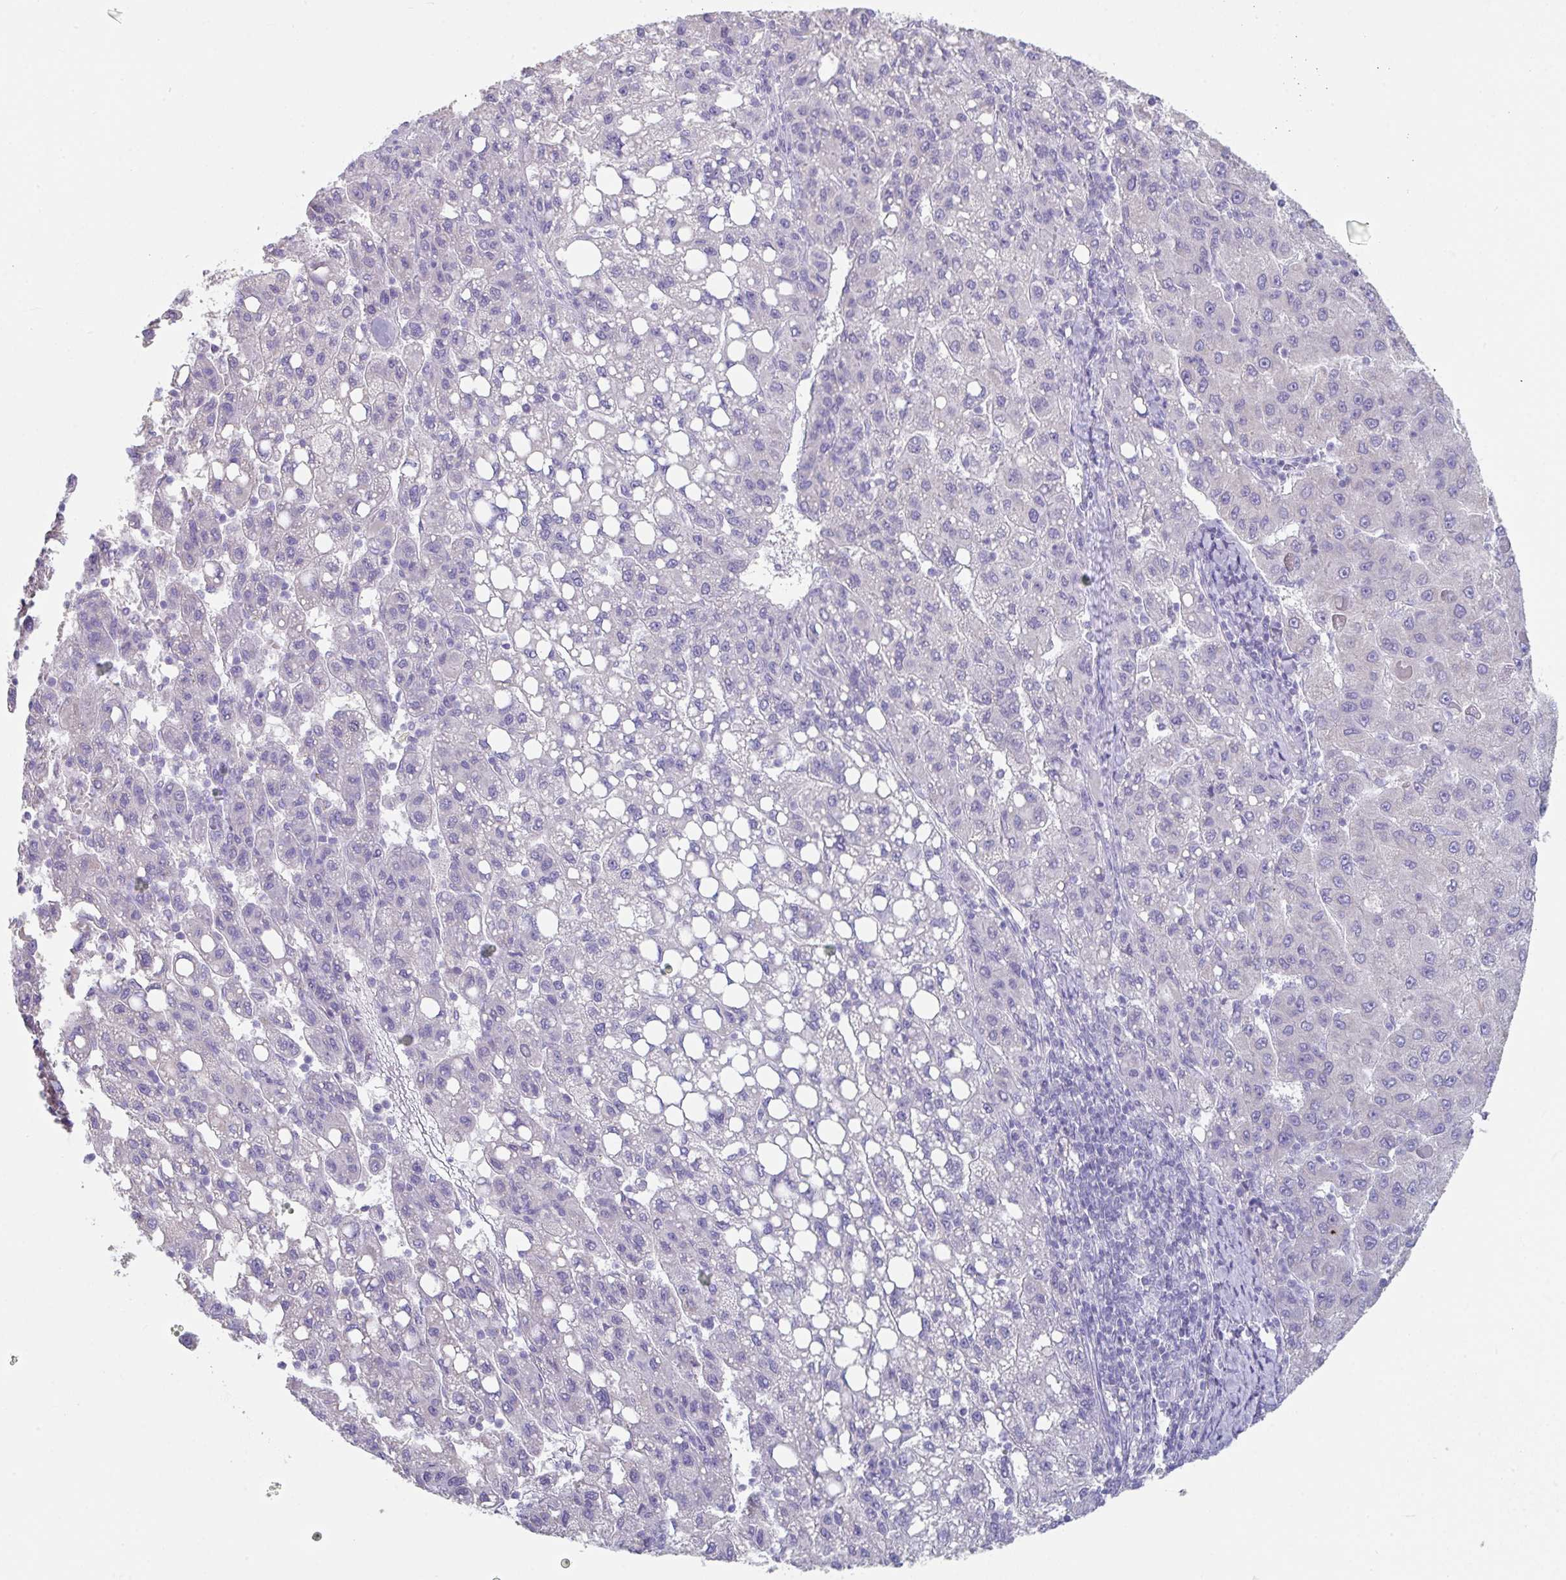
{"staining": {"intensity": "negative", "quantity": "none", "location": "none"}, "tissue": "liver cancer", "cell_type": "Tumor cells", "image_type": "cancer", "snomed": [{"axis": "morphology", "description": "Carcinoma, Hepatocellular, NOS"}, {"axis": "topography", "description": "Liver"}], "caption": "Tumor cells are negative for protein expression in human liver hepatocellular carcinoma.", "gene": "SLC44A4", "patient": {"sex": "female", "age": 82}}